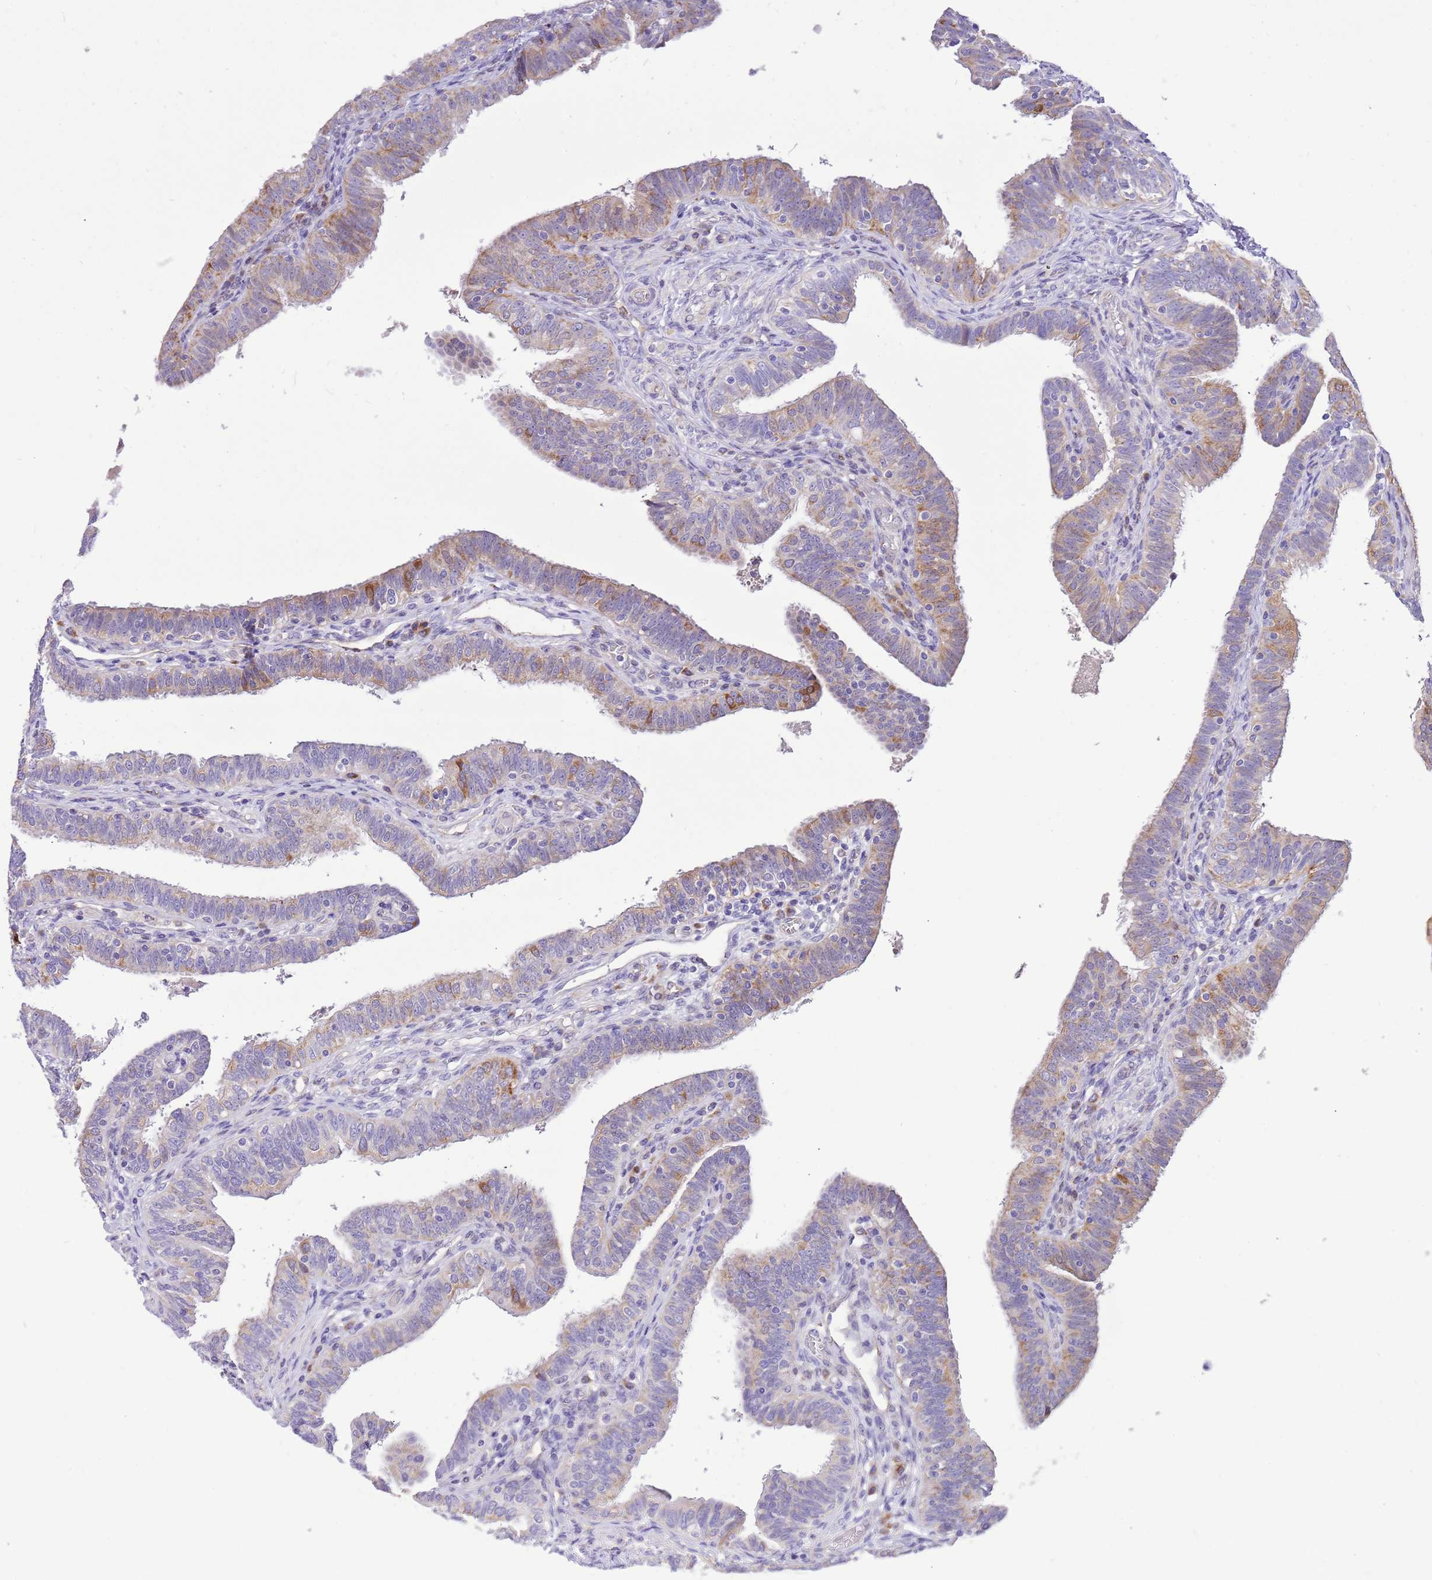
{"staining": {"intensity": "moderate", "quantity": "25%-75%", "location": "cytoplasmic/membranous"}, "tissue": "fallopian tube", "cell_type": "Glandular cells", "image_type": "normal", "snomed": [{"axis": "morphology", "description": "Normal tissue, NOS"}, {"axis": "topography", "description": "Fallopian tube"}], "caption": "Moderate cytoplasmic/membranous expression is seen in approximately 25%-75% of glandular cells in normal fallopian tube. (Brightfield microscopy of DAB IHC at high magnification).", "gene": "COX17", "patient": {"sex": "female", "age": 39}}